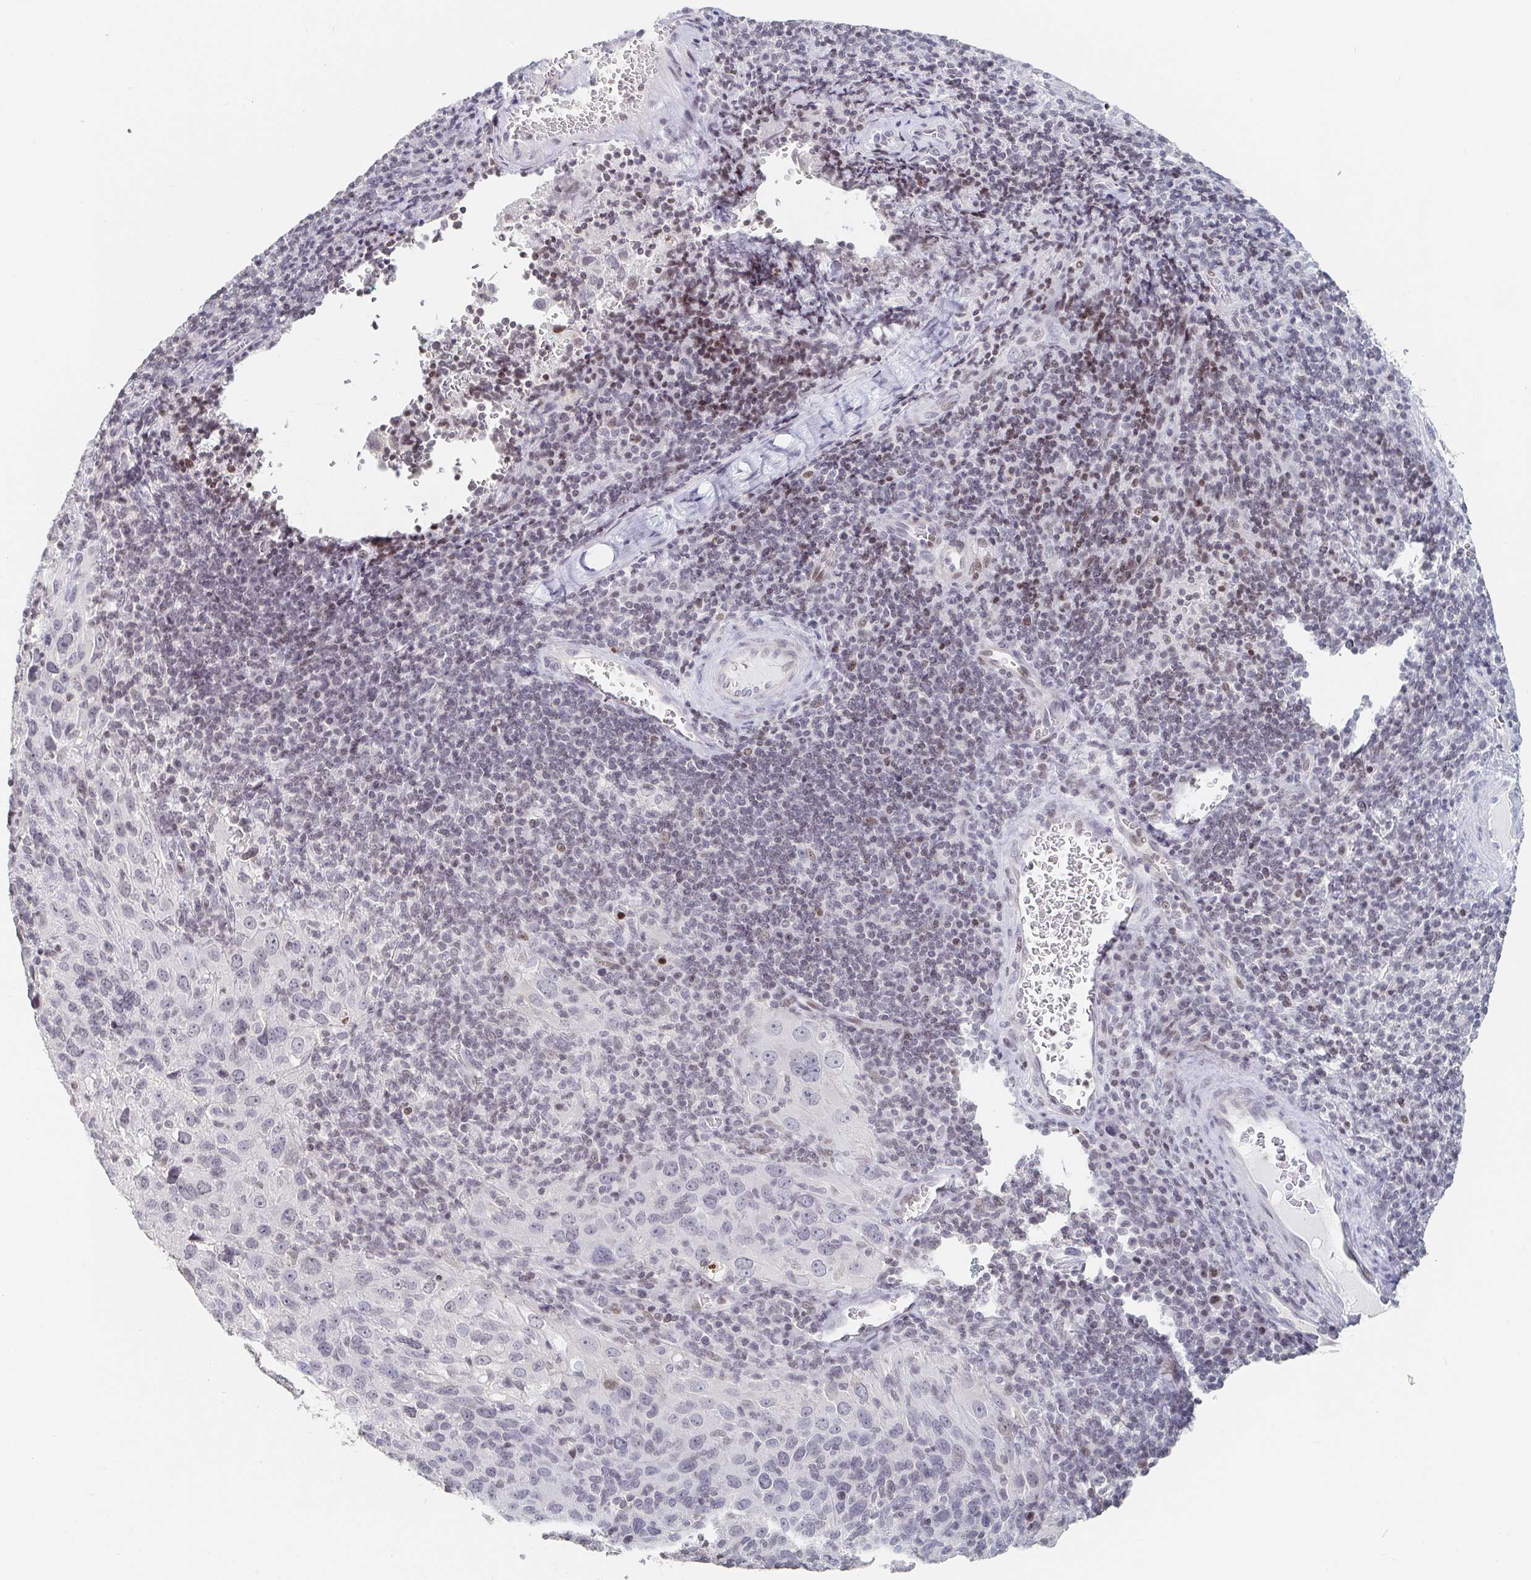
{"staining": {"intensity": "negative", "quantity": "none", "location": "none"}, "tissue": "cervical cancer", "cell_type": "Tumor cells", "image_type": "cancer", "snomed": [{"axis": "morphology", "description": "Squamous cell carcinoma, NOS"}, {"axis": "topography", "description": "Cervix"}], "caption": "An image of cervical squamous cell carcinoma stained for a protein exhibits no brown staining in tumor cells.", "gene": "NME9", "patient": {"sex": "female", "age": 51}}